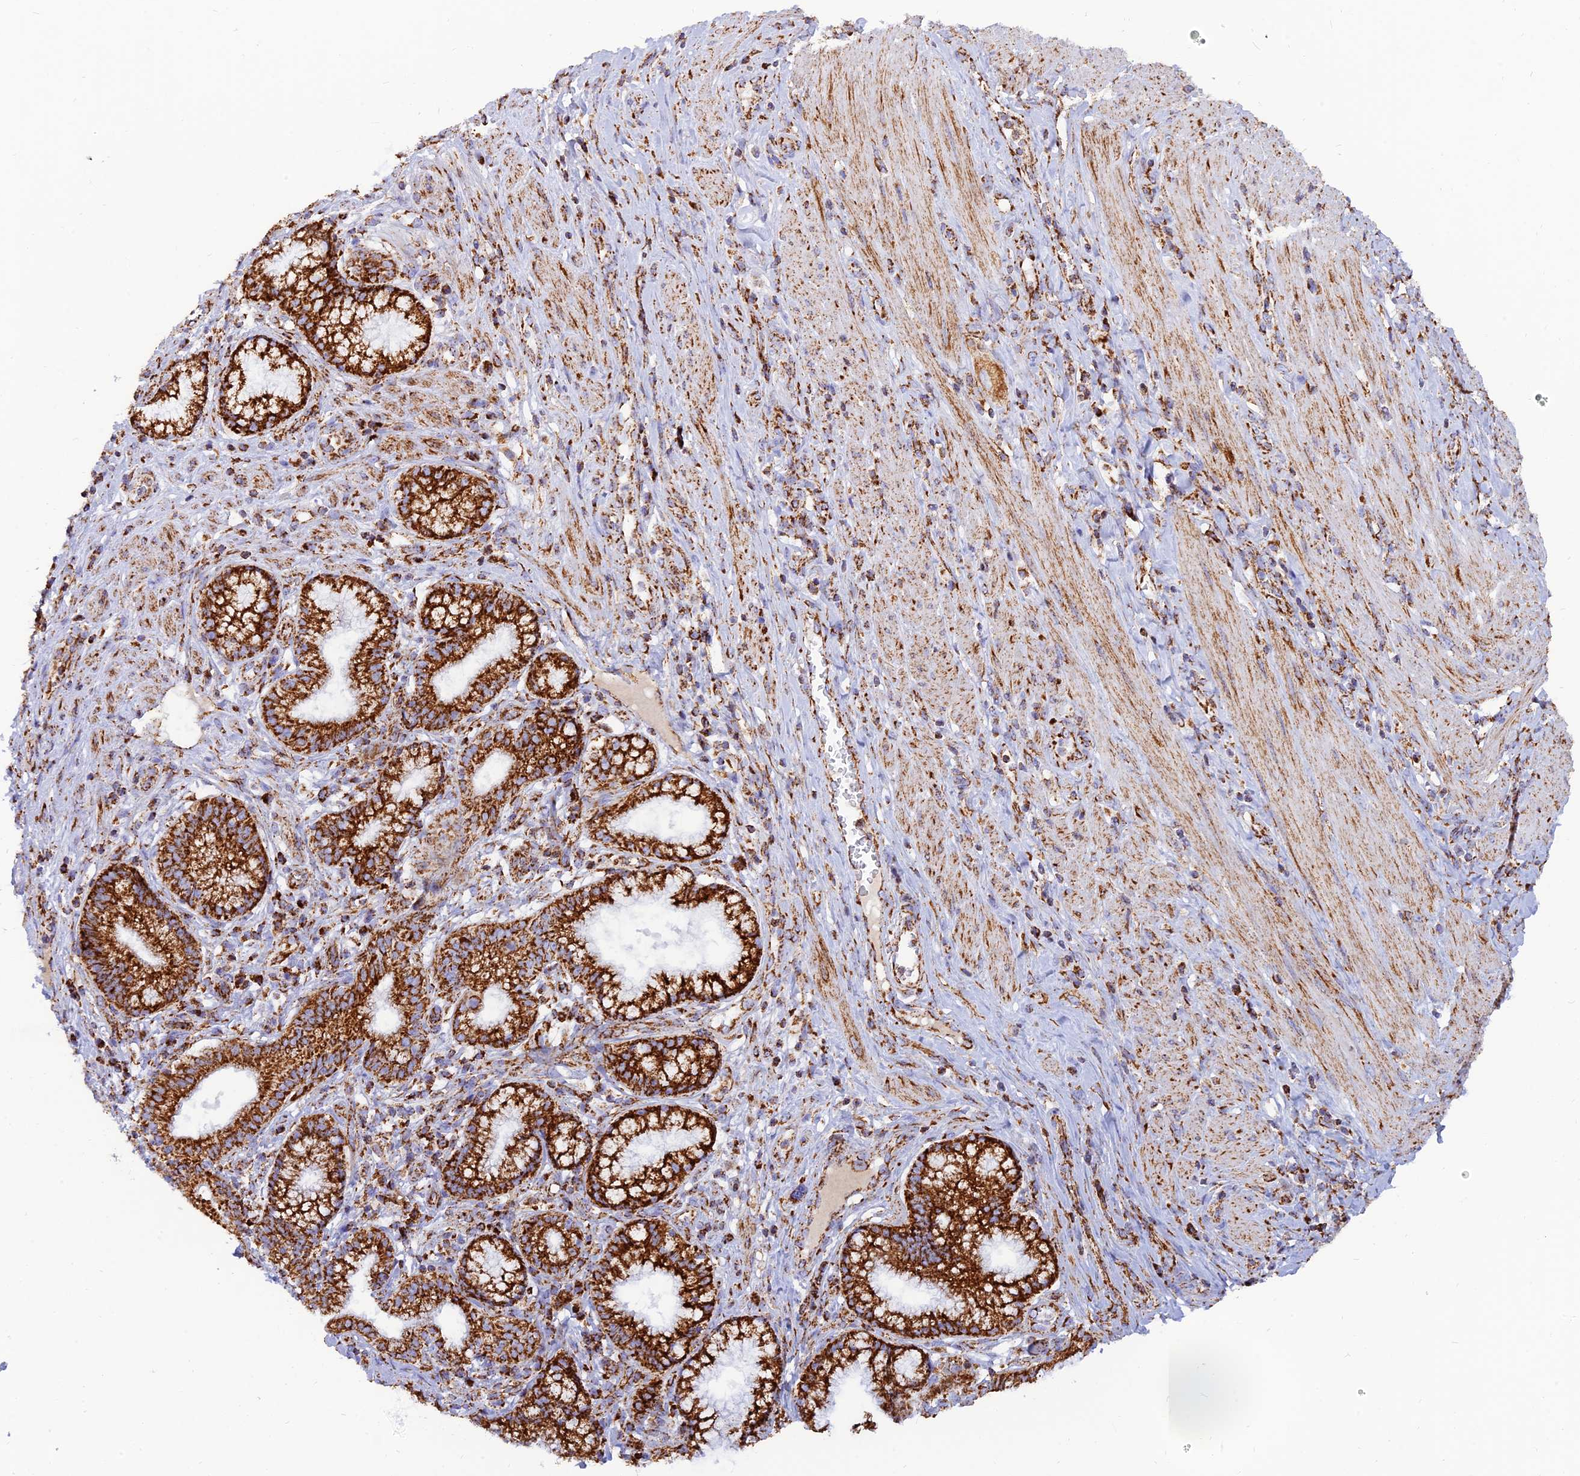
{"staining": {"intensity": "strong", "quantity": ">75%", "location": "cytoplasmic/membranous"}, "tissue": "pancreatic cancer", "cell_type": "Tumor cells", "image_type": "cancer", "snomed": [{"axis": "morphology", "description": "Adenocarcinoma, NOS"}, {"axis": "topography", "description": "Pancreas"}], "caption": "IHC photomicrograph of pancreatic cancer (adenocarcinoma) stained for a protein (brown), which shows high levels of strong cytoplasmic/membranous staining in approximately >75% of tumor cells.", "gene": "NDUFB6", "patient": {"sex": "male", "age": 72}}